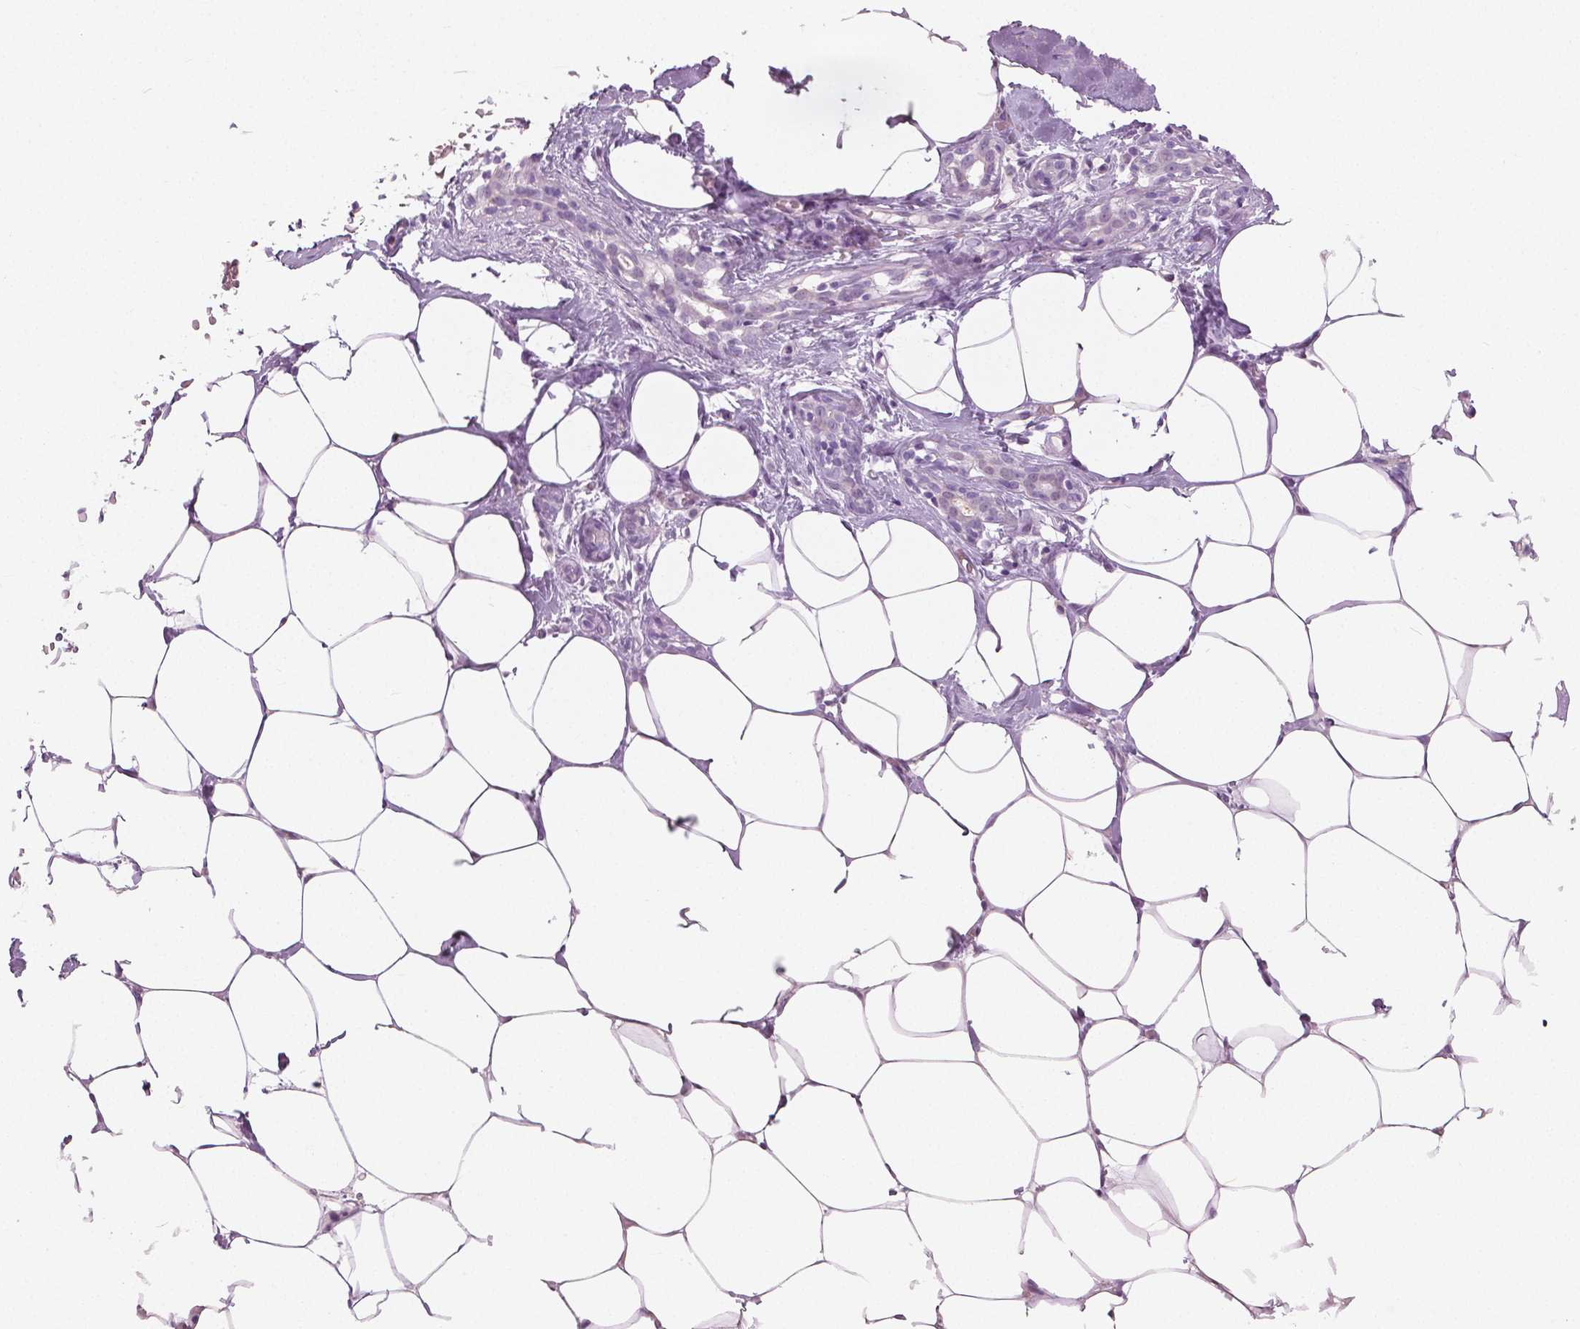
{"staining": {"intensity": "negative", "quantity": "none", "location": "none"}, "tissue": "breast", "cell_type": "Adipocytes", "image_type": "normal", "snomed": [{"axis": "morphology", "description": "Normal tissue, NOS"}, {"axis": "topography", "description": "Breast"}], "caption": "Breast stained for a protein using immunohistochemistry reveals no staining adipocytes.", "gene": "GALM", "patient": {"sex": "female", "age": 27}}